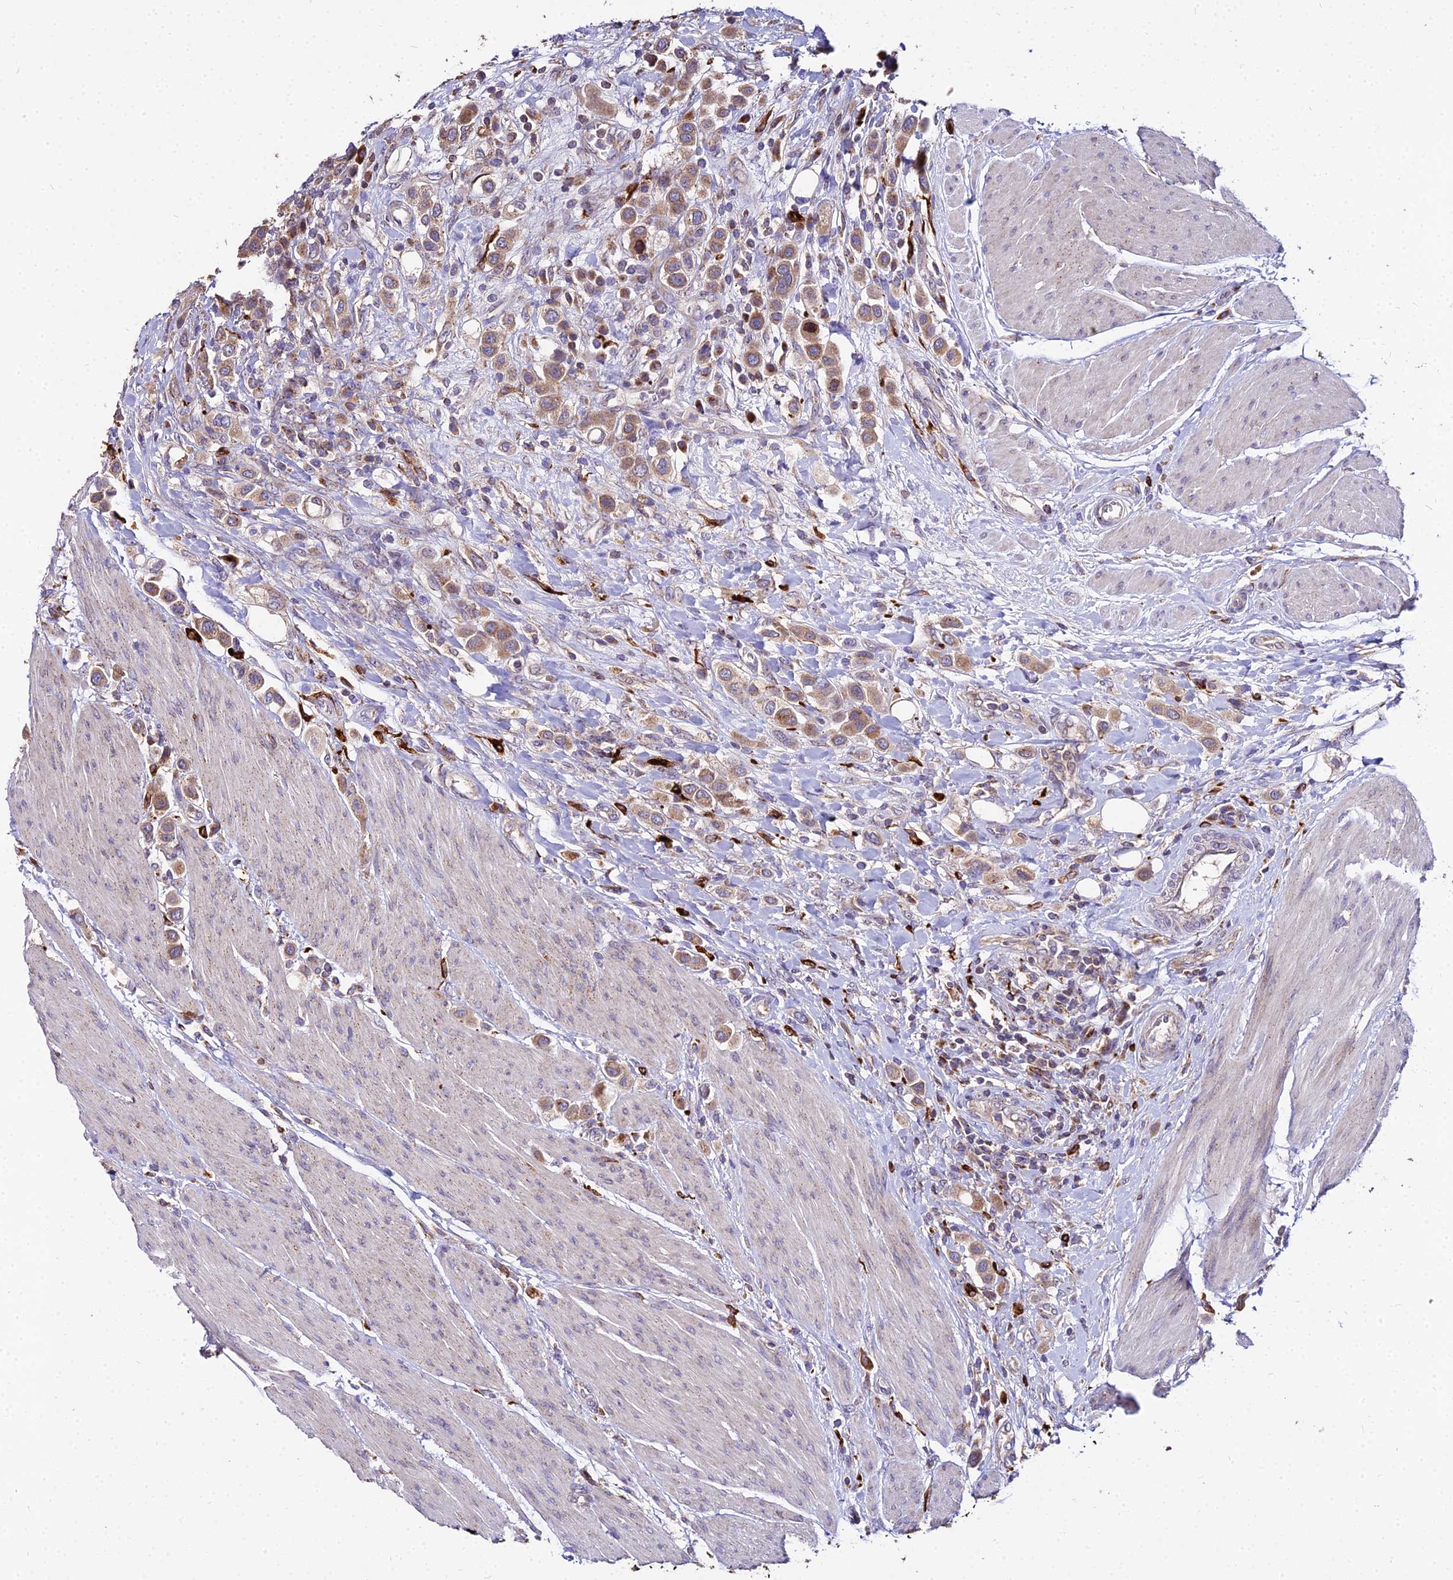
{"staining": {"intensity": "moderate", "quantity": ">75%", "location": "cytoplasmic/membranous"}, "tissue": "urothelial cancer", "cell_type": "Tumor cells", "image_type": "cancer", "snomed": [{"axis": "morphology", "description": "Urothelial carcinoma, High grade"}, {"axis": "topography", "description": "Urinary bladder"}], "caption": "Urothelial carcinoma (high-grade) tissue exhibits moderate cytoplasmic/membranous positivity in about >75% of tumor cells, visualized by immunohistochemistry.", "gene": "PEX19", "patient": {"sex": "male", "age": 50}}